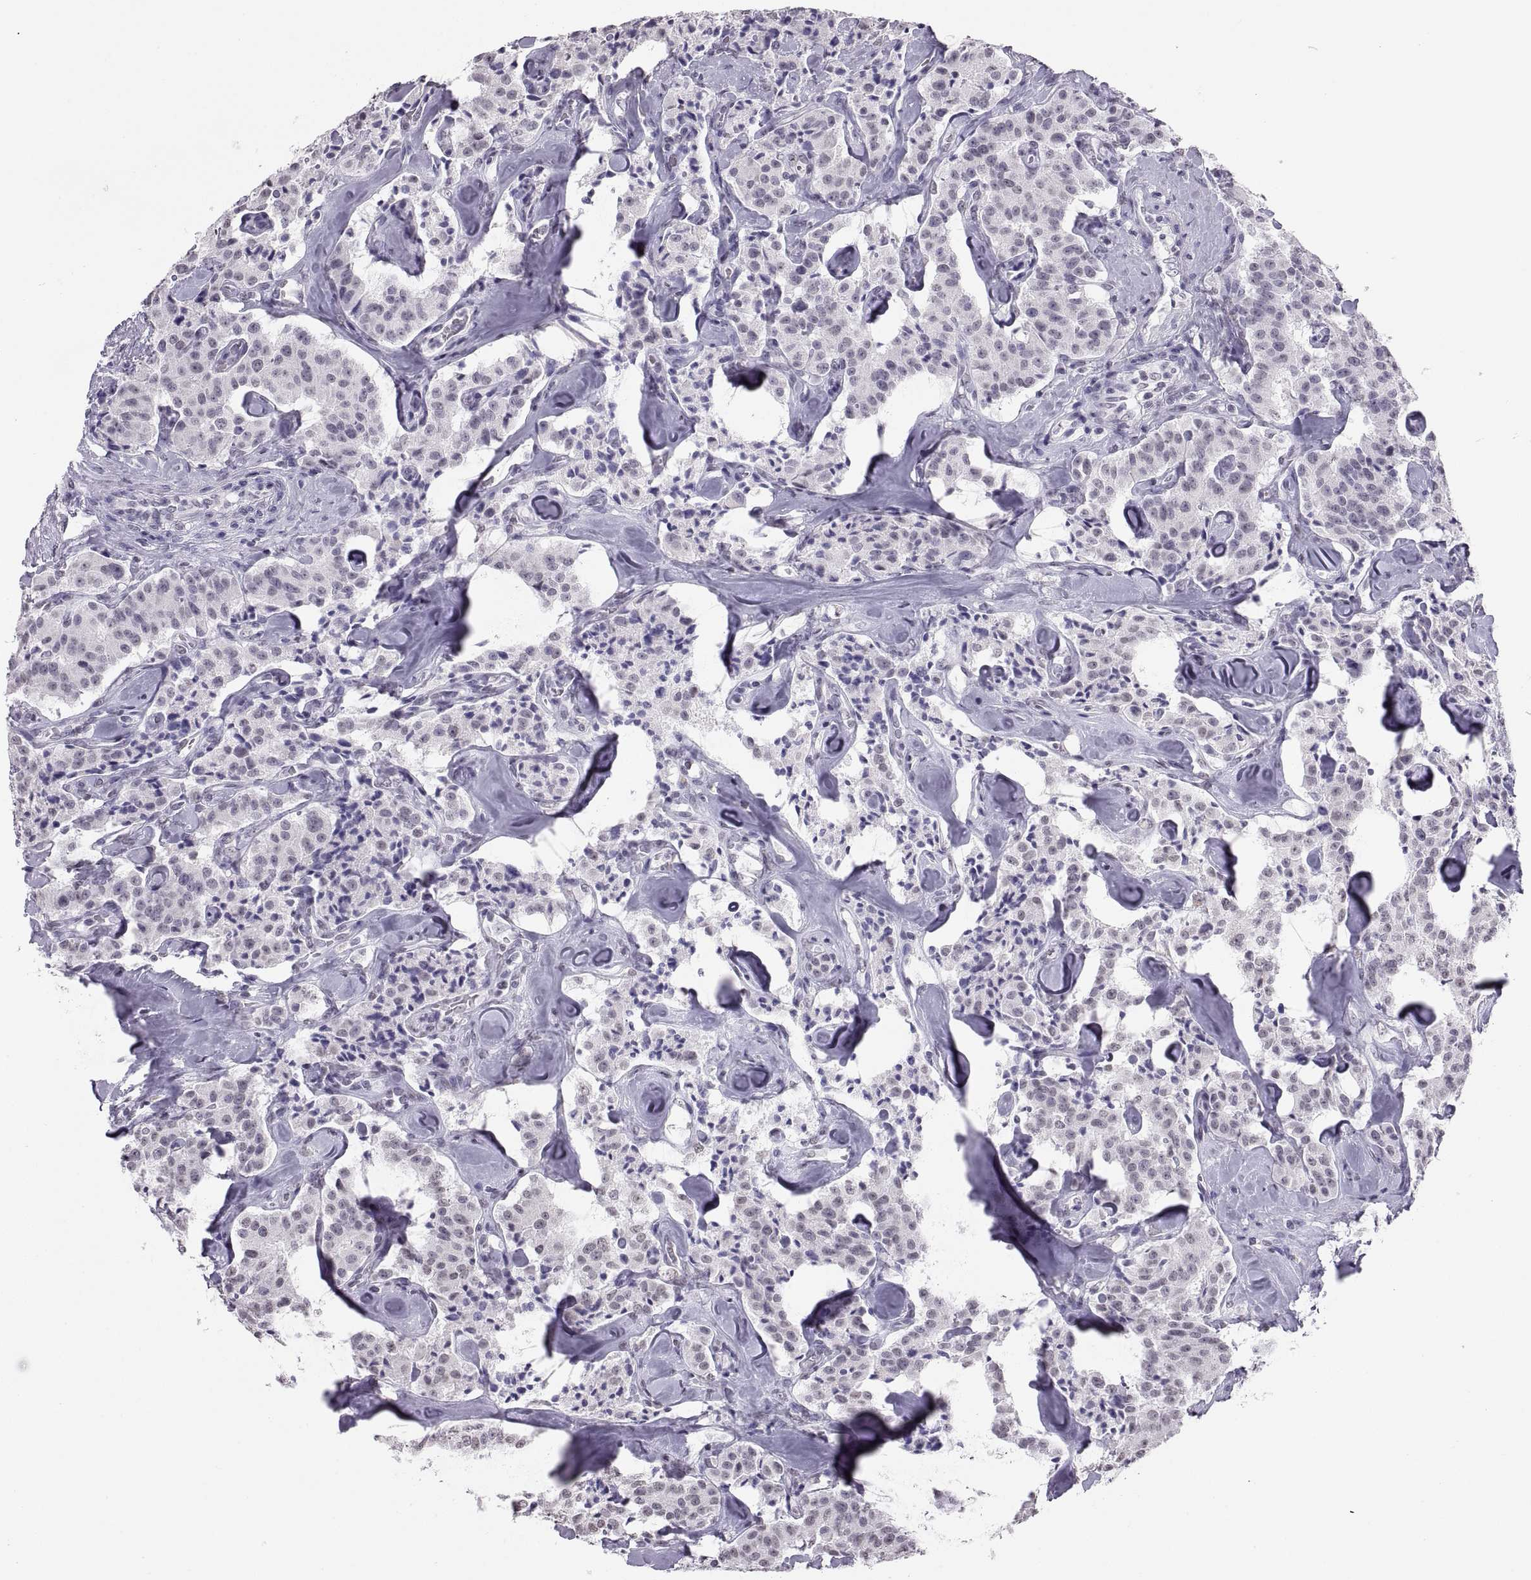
{"staining": {"intensity": "negative", "quantity": "none", "location": "none"}, "tissue": "carcinoid", "cell_type": "Tumor cells", "image_type": "cancer", "snomed": [{"axis": "morphology", "description": "Carcinoid, malignant, NOS"}, {"axis": "topography", "description": "Pancreas"}], "caption": "This is an immunohistochemistry photomicrograph of human carcinoid. There is no positivity in tumor cells.", "gene": "CARTPT", "patient": {"sex": "male", "age": 41}}